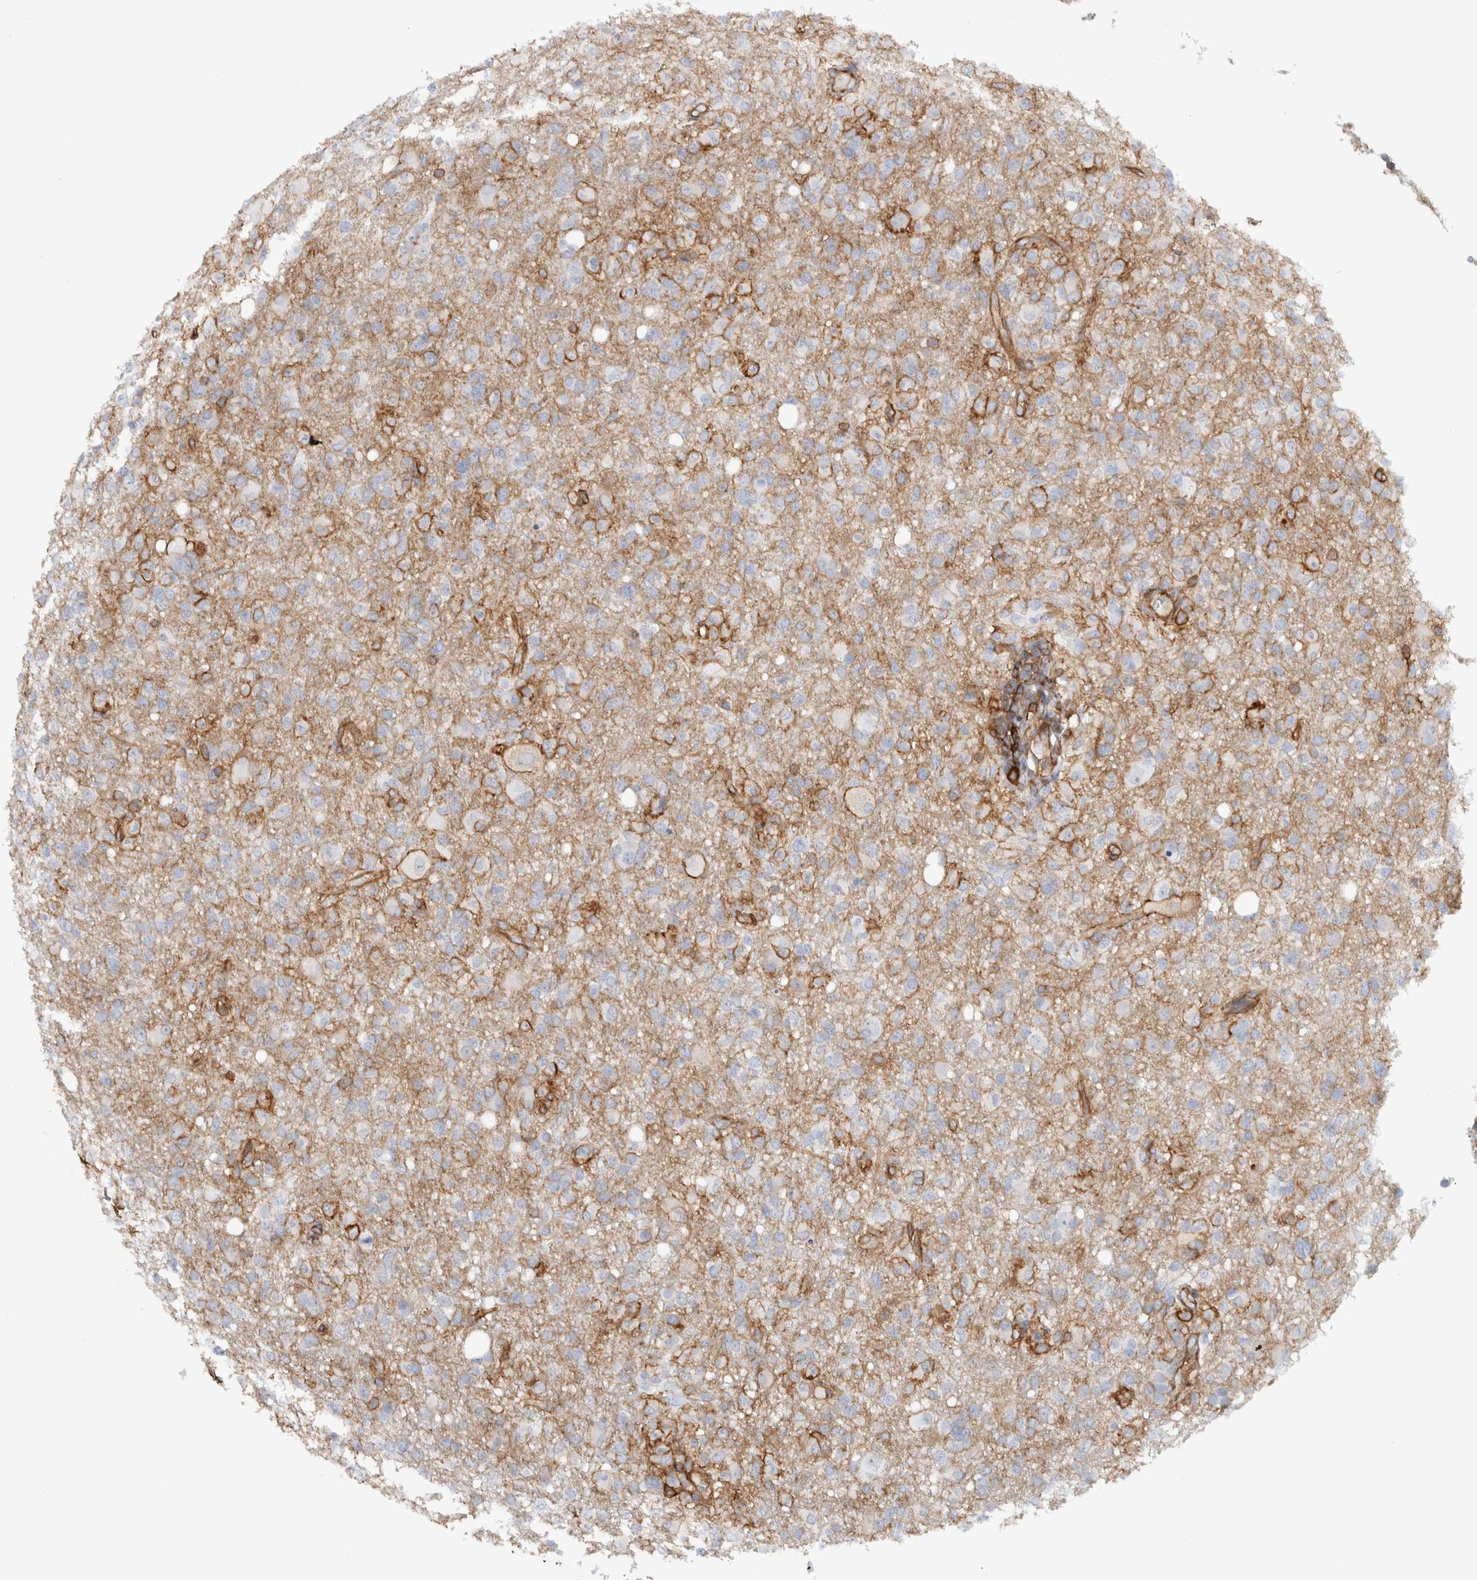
{"staining": {"intensity": "negative", "quantity": "none", "location": "none"}, "tissue": "glioma", "cell_type": "Tumor cells", "image_type": "cancer", "snomed": [{"axis": "morphology", "description": "Glioma, malignant, High grade"}, {"axis": "topography", "description": "Brain"}], "caption": "Immunohistochemistry photomicrograph of neoplastic tissue: human glioma stained with DAB (3,3'-diaminobenzidine) shows no significant protein staining in tumor cells. (Brightfield microscopy of DAB (3,3'-diaminobenzidine) IHC at high magnification).", "gene": "AHNAK", "patient": {"sex": "female", "age": 57}}